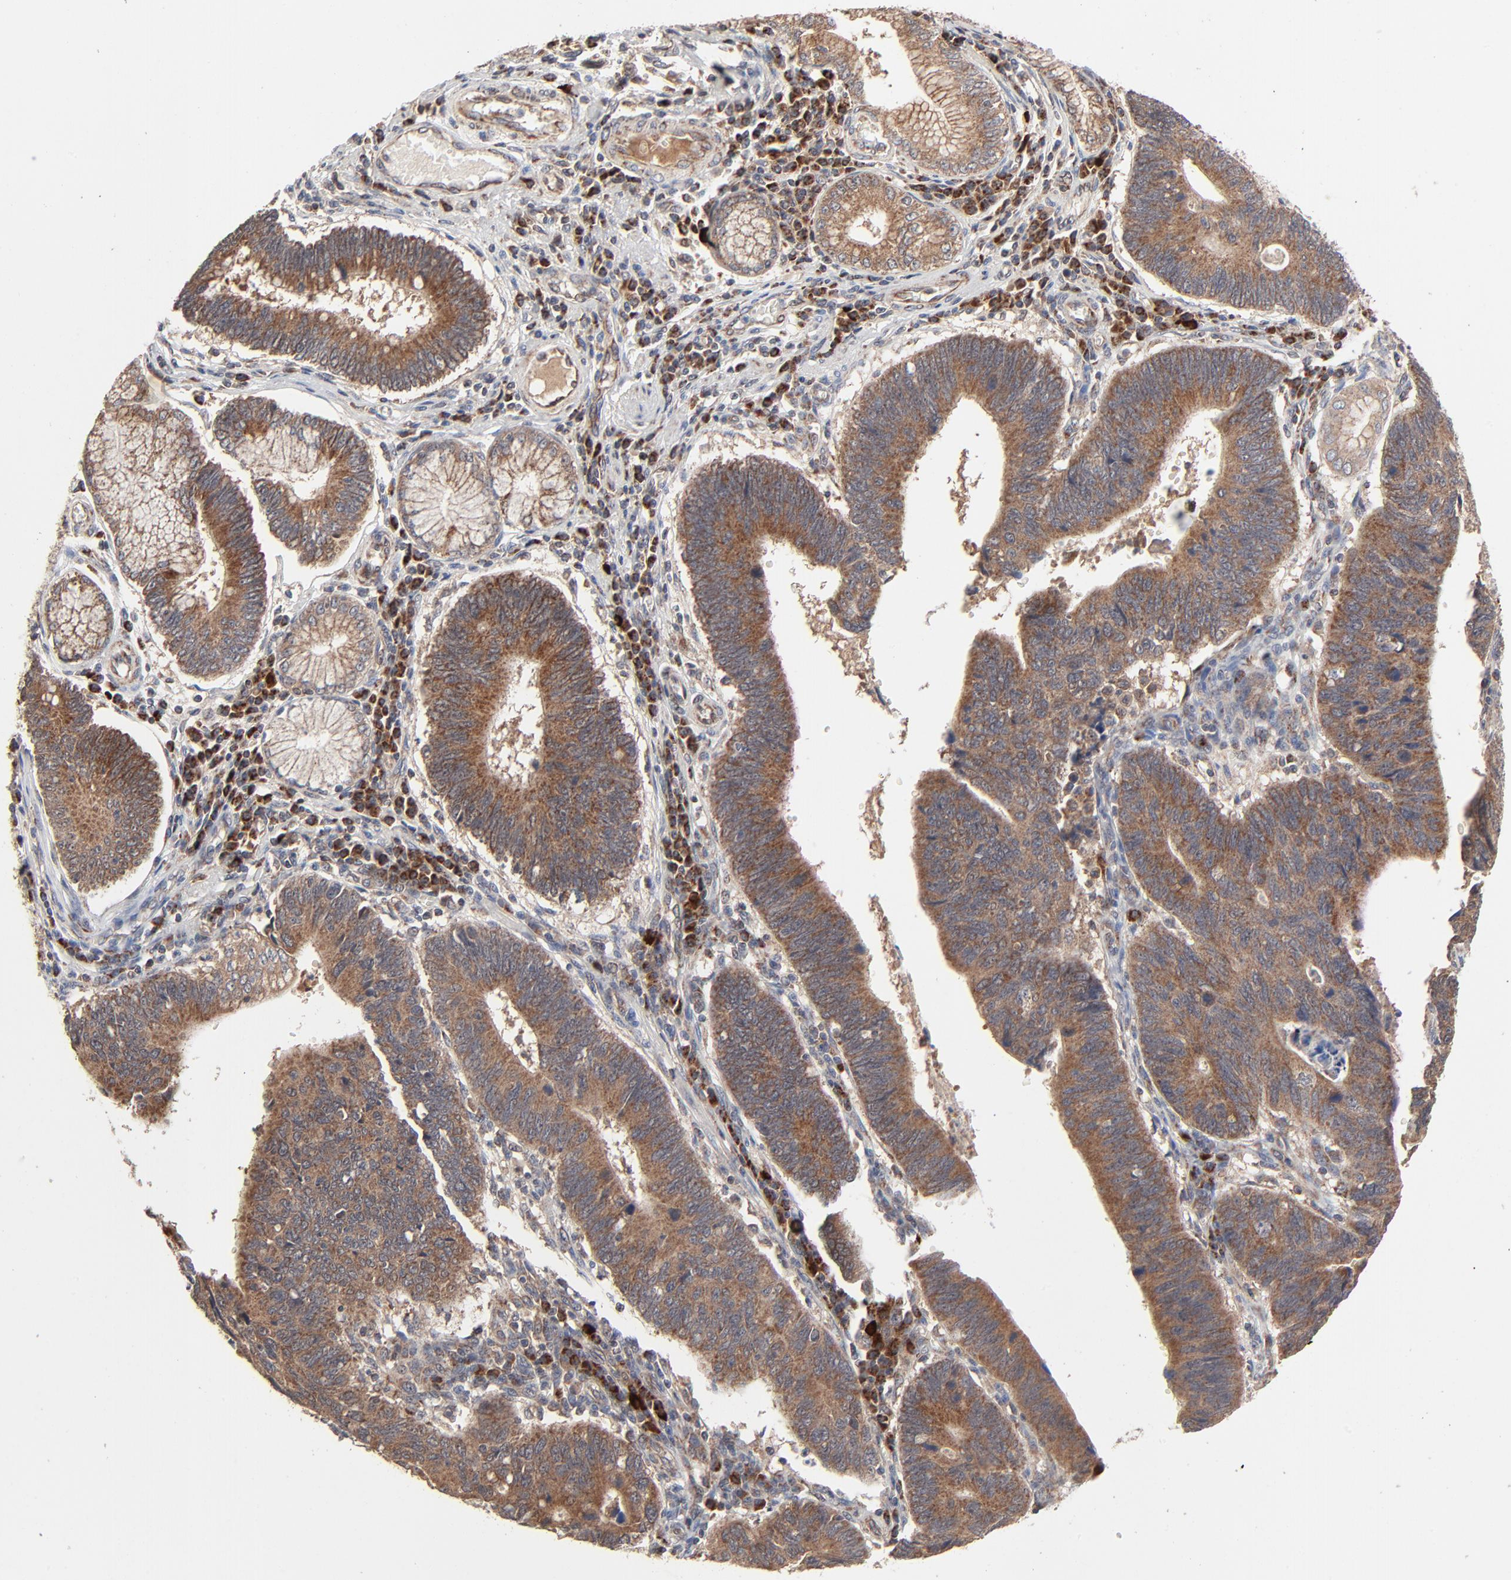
{"staining": {"intensity": "strong", "quantity": ">75%", "location": "cytoplasmic/membranous"}, "tissue": "stomach cancer", "cell_type": "Tumor cells", "image_type": "cancer", "snomed": [{"axis": "morphology", "description": "Adenocarcinoma, NOS"}, {"axis": "topography", "description": "Stomach"}], "caption": "Immunohistochemistry (IHC) photomicrograph of neoplastic tissue: human stomach cancer stained using immunohistochemistry exhibits high levels of strong protein expression localized specifically in the cytoplasmic/membranous of tumor cells, appearing as a cytoplasmic/membranous brown color.", "gene": "ABLIM3", "patient": {"sex": "male", "age": 59}}